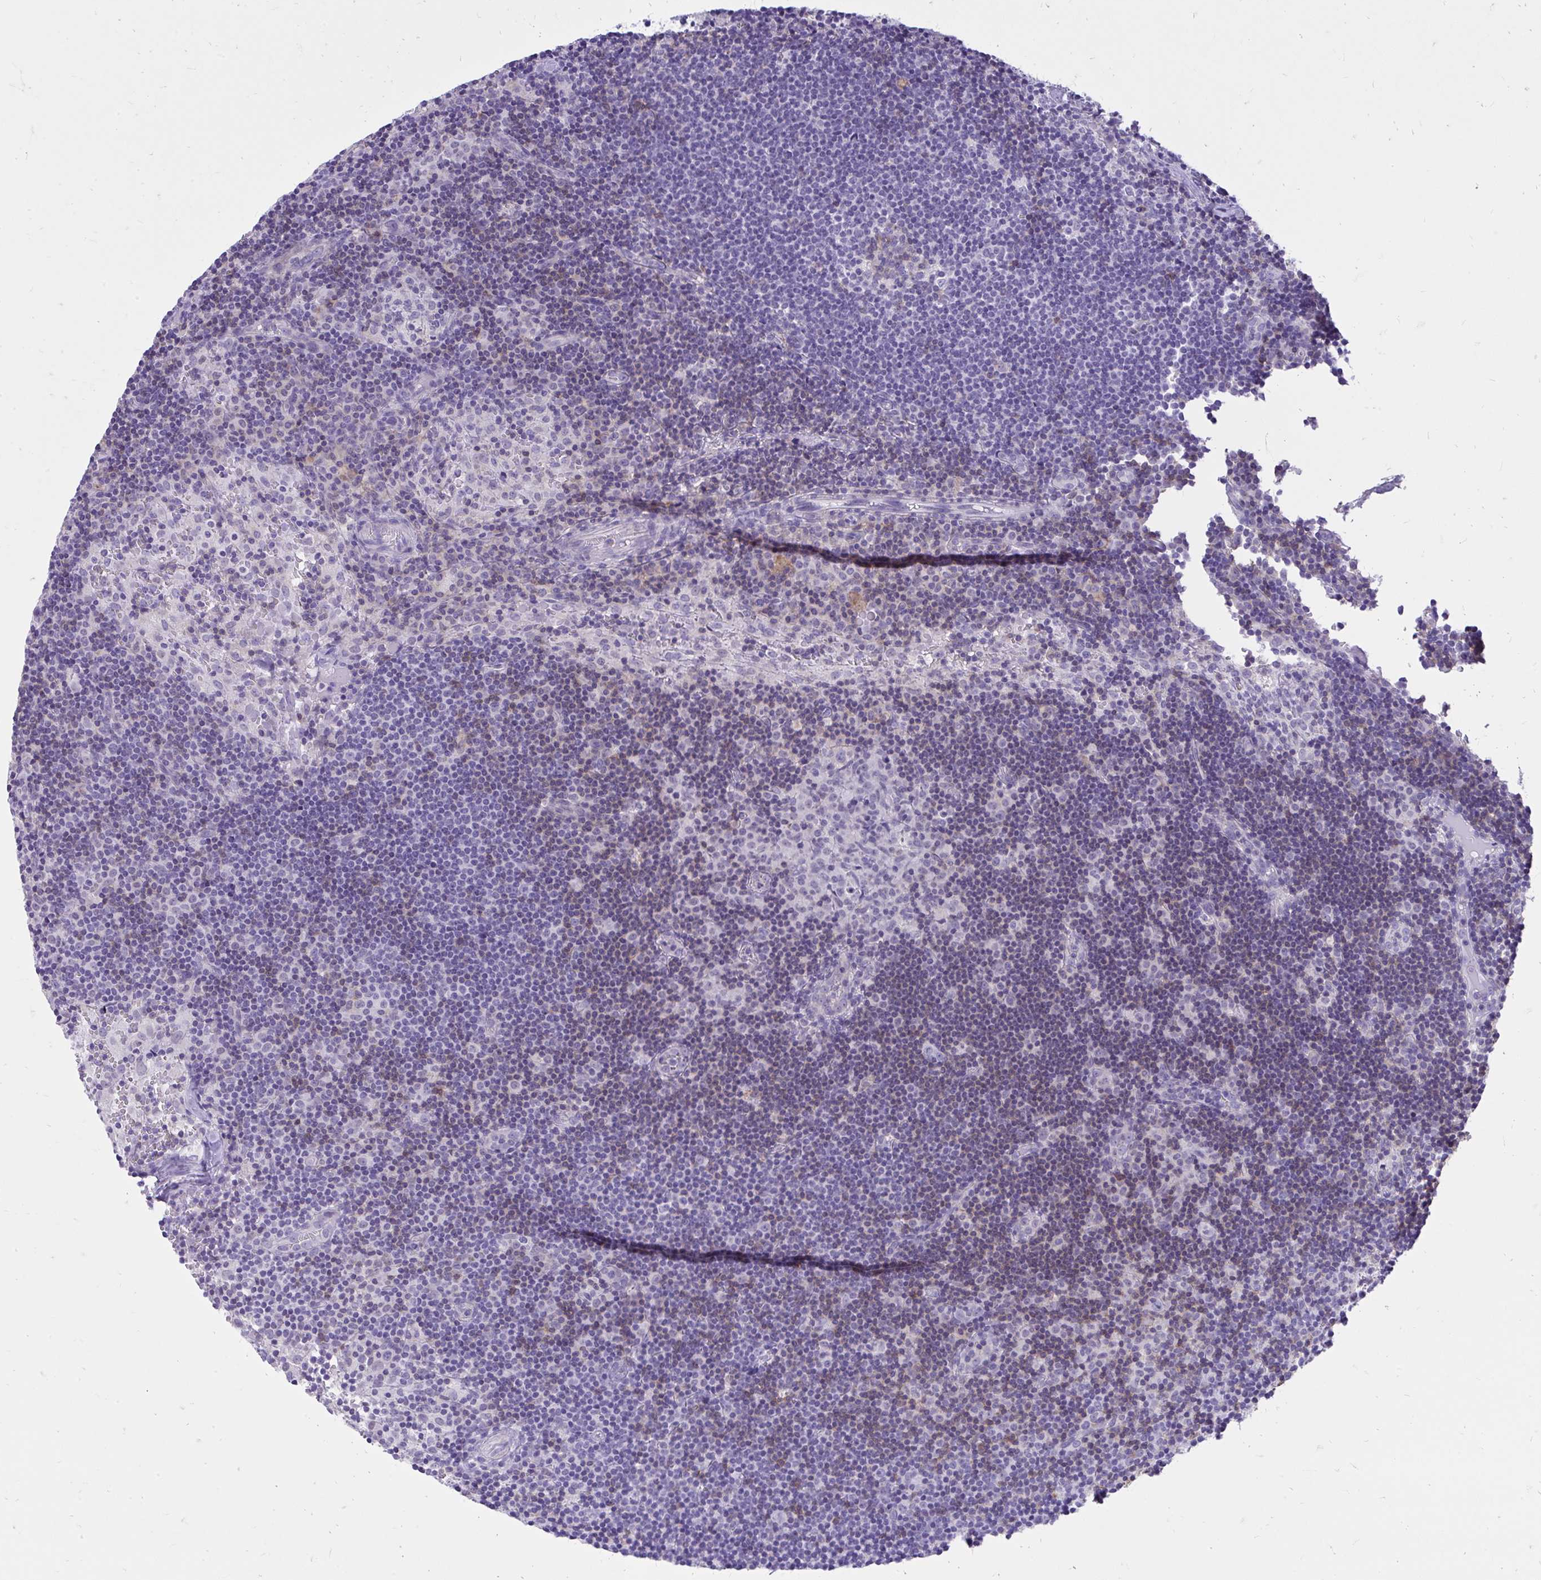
{"staining": {"intensity": "moderate", "quantity": "<25%", "location": "cytoplasmic/membranous"}, "tissue": "lymph node", "cell_type": "Germinal center cells", "image_type": "normal", "snomed": [{"axis": "morphology", "description": "Normal tissue, NOS"}, {"axis": "topography", "description": "Lymph node"}], "caption": "DAB immunohistochemical staining of normal human lymph node demonstrates moderate cytoplasmic/membranous protein positivity in about <25% of germinal center cells. (Brightfield microscopy of DAB IHC at high magnification).", "gene": "GPRIN3", "patient": {"sex": "female", "age": 45}}